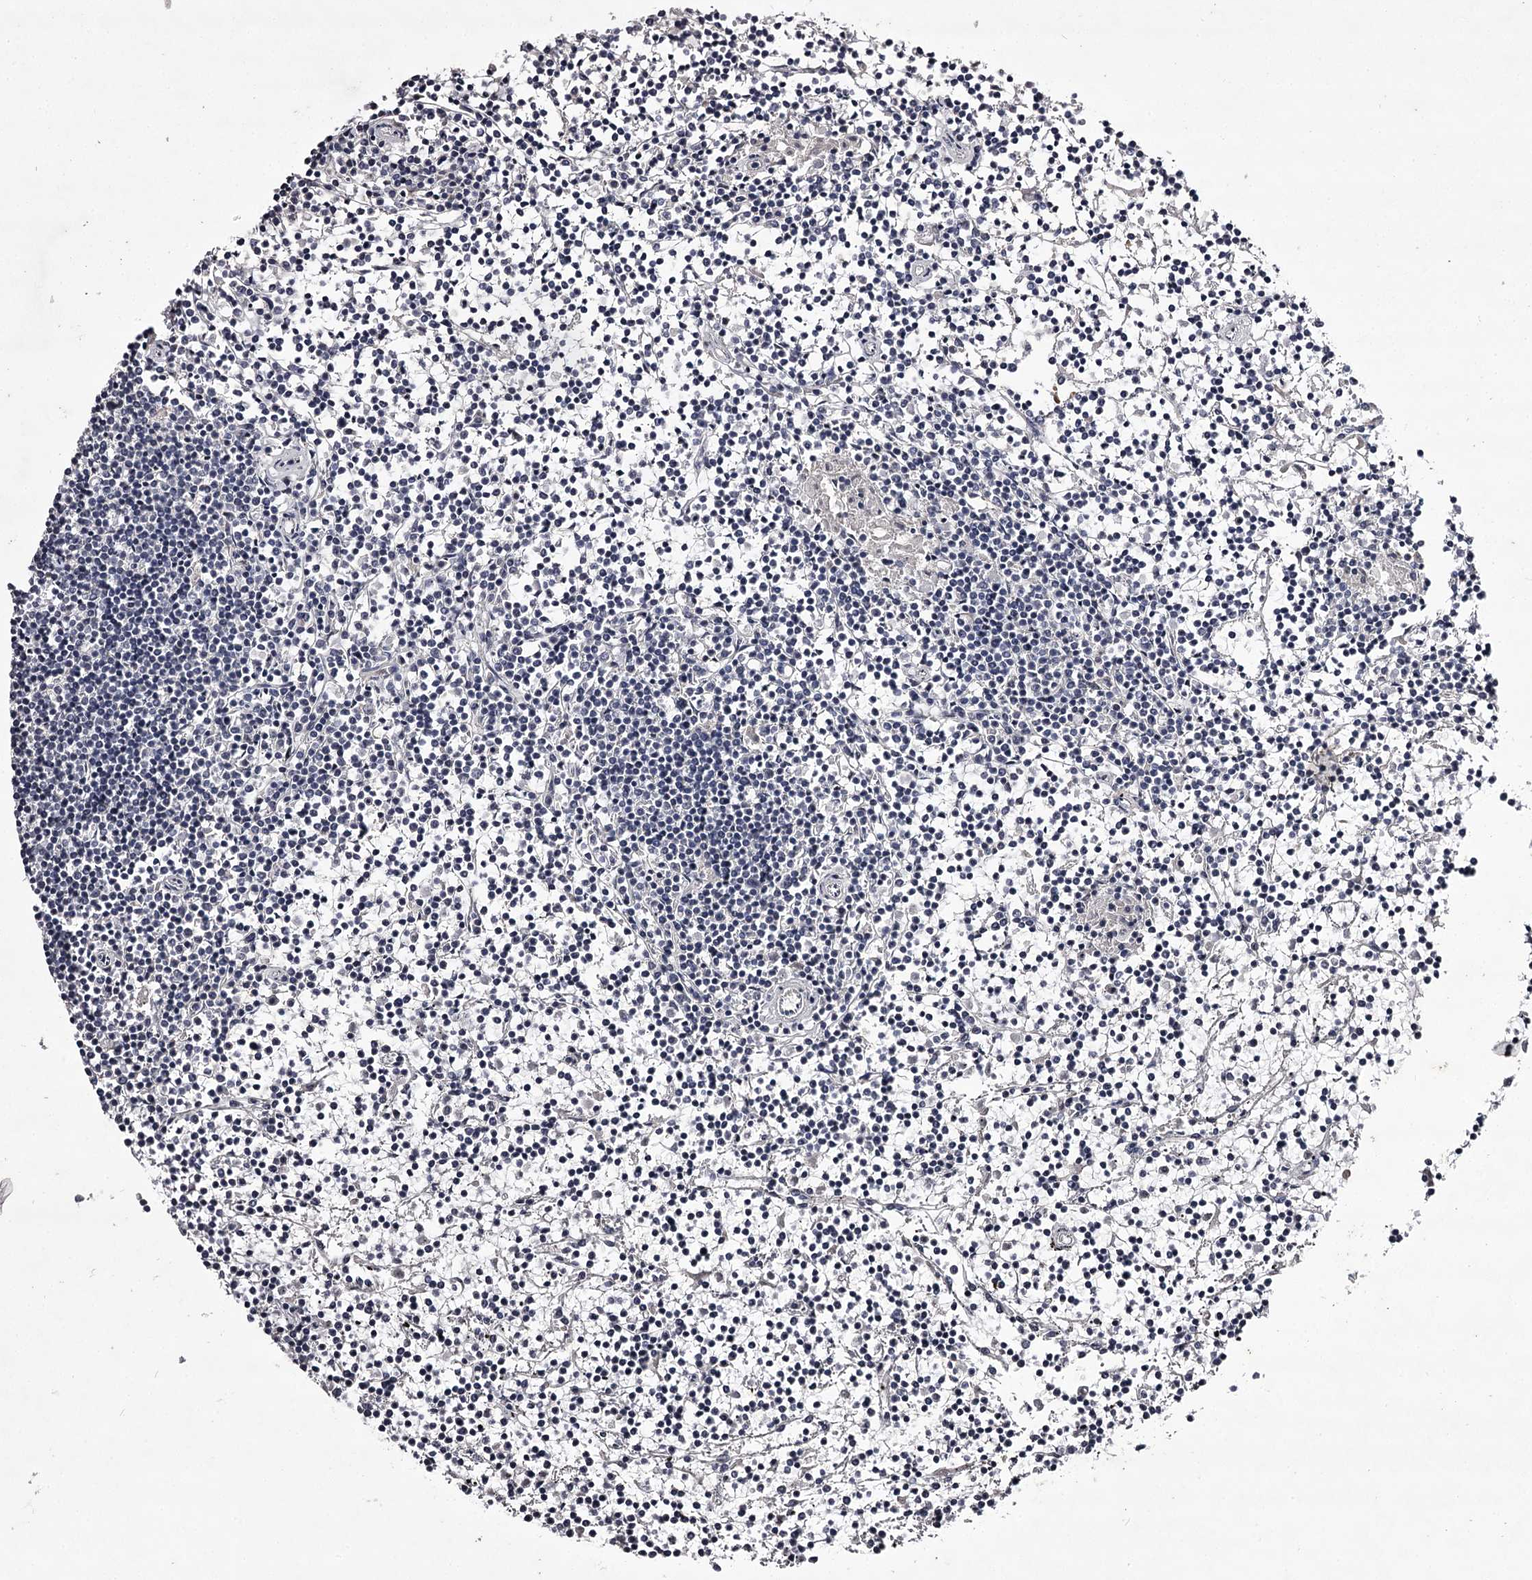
{"staining": {"intensity": "negative", "quantity": "none", "location": "none"}, "tissue": "lymphoma", "cell_type": "Tumor cells", "image_type": "cancer", "snomed": [{"axis": "morphology", "description": "Malignant lymphoma, non-Hodgkin's type, Low grade"}, {"axis": "topography", "description": "Spleen"}], "caption": "The histopathology image shows no staining of tumor cells in low-grade malignant lymphoma, non-Hodgkin's type.", "gene": "PRM2", "patient": {"sex": "female", "age": 19}}